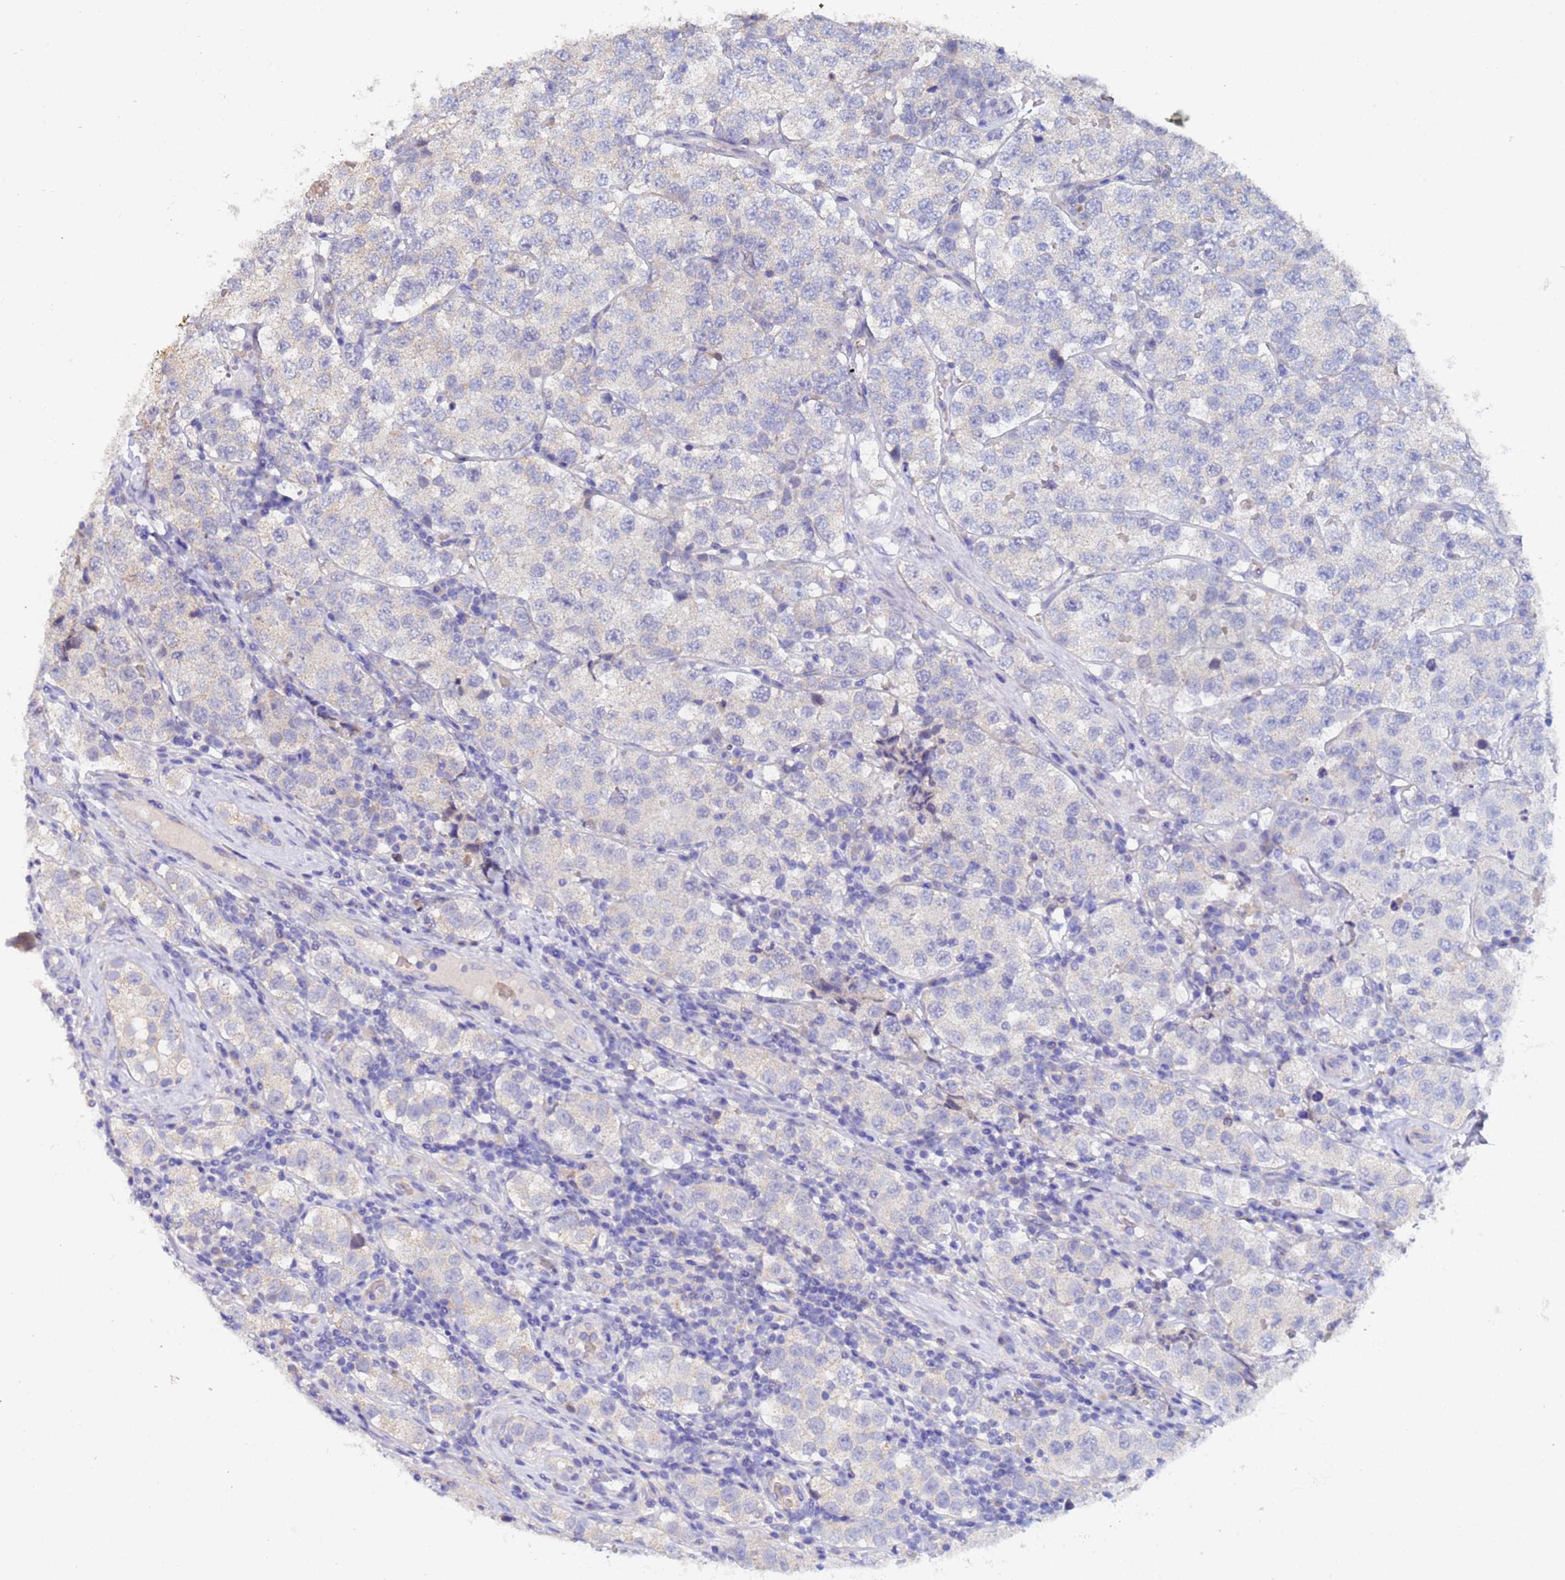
{"staining": {"intensity": "negative", "quantity": "none", "location": "none"}, "tissue": "testis cancer", "cell_type": "Tumor cells", "image_type": "cancer", "snomed": [{"axis": "morphology", "description": "Seminoma, NOS"}, {"axis": "topography", "description": "Testis"}], "caption": "This is an immunohistochemistry (IHC) image of human seminoma (testis). There is no staining in tumor cells.", "gene": "IHO1", "patient": {"sex": "male", "age": 34}}